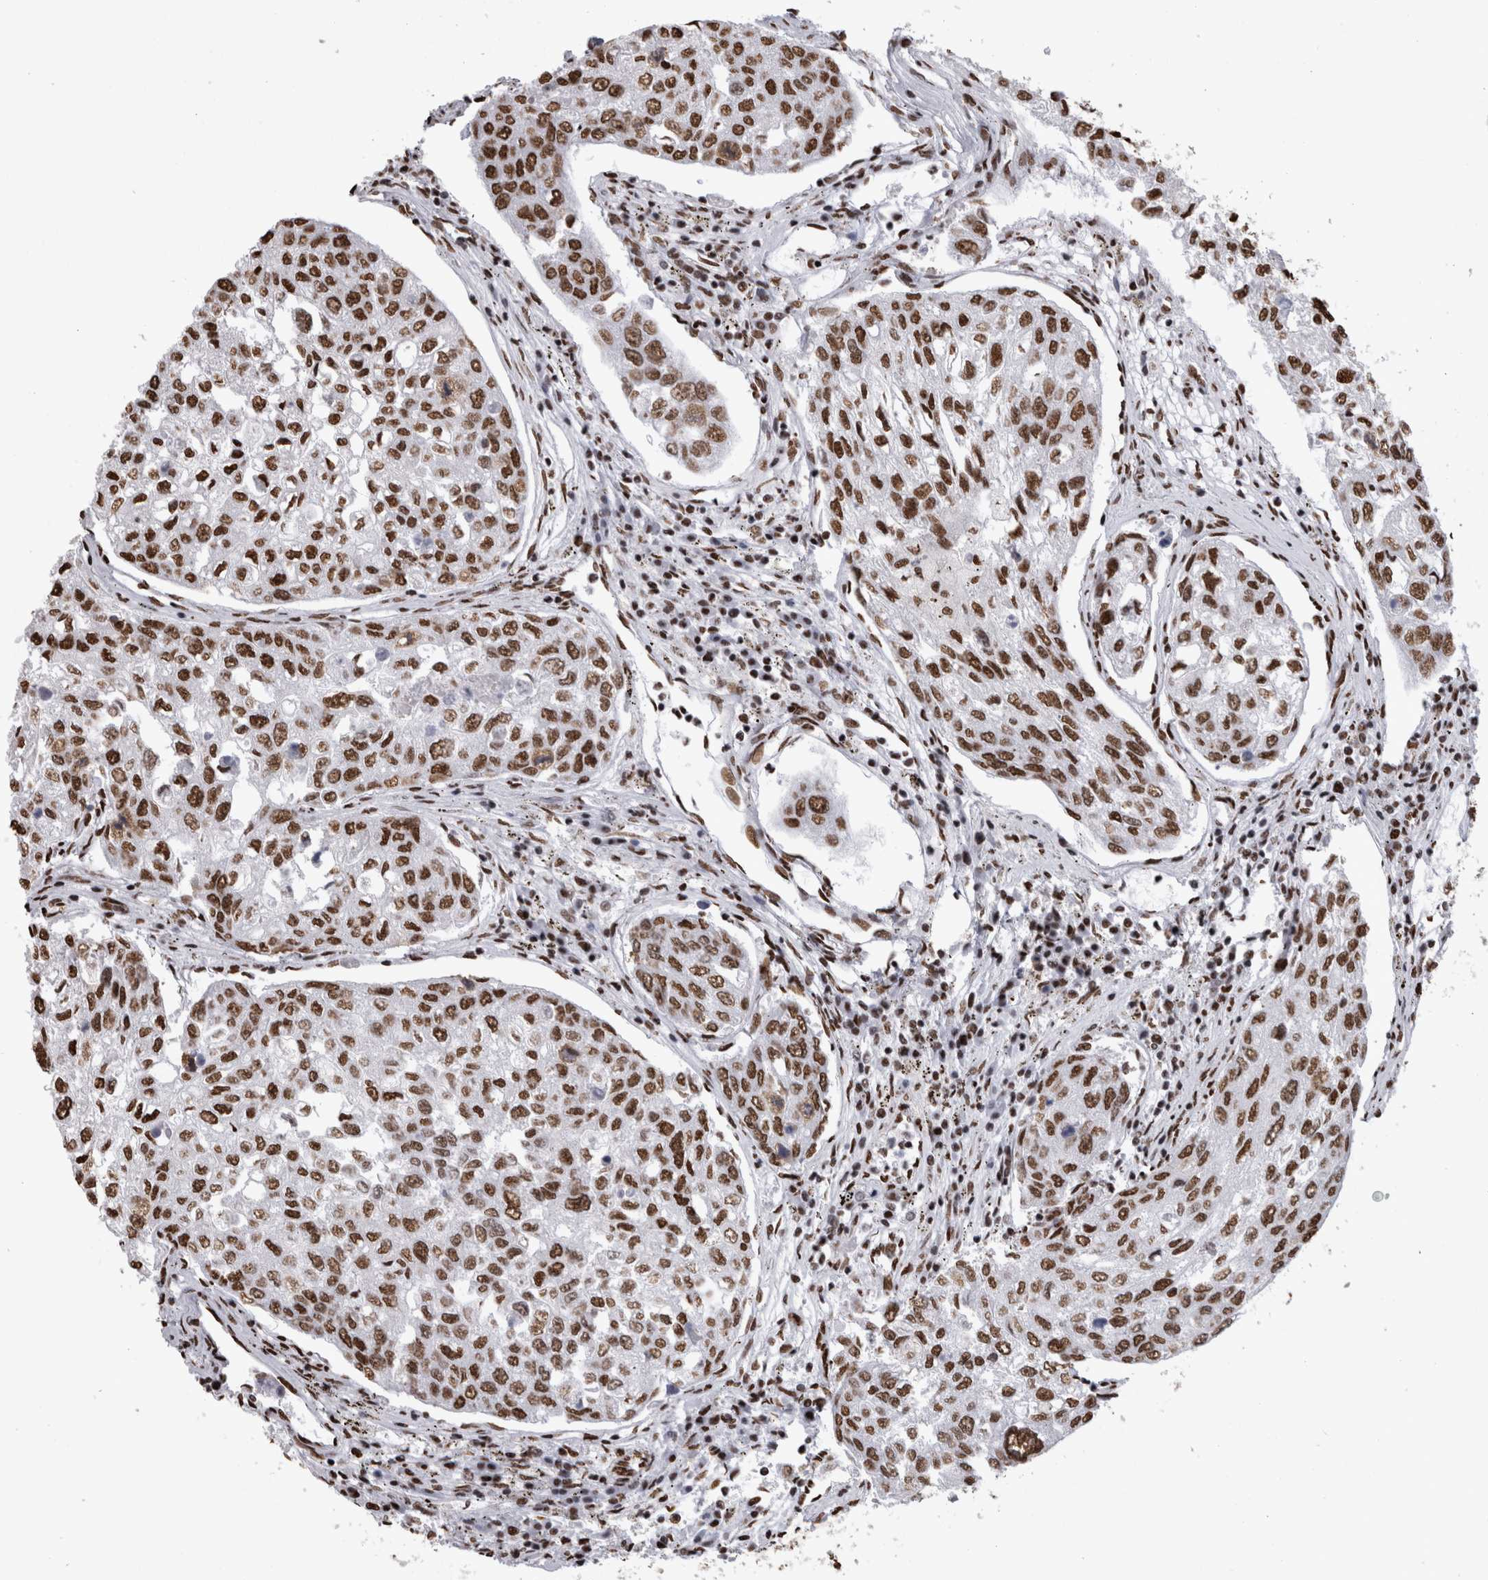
{"staining": {"intensity": "strong", "quantity": ">75%", "location": "nuclear"}, "tissue": "urothelial cancer", "cell_type": "Tumor cells", "image_type": "cancer", "snomed": [{"axis": "morphology", "description": "Urothelial carcinoma, High grade"}, {"axis": "topography", "description": "Lymph node"}, {"axis": "topography", "description": "Urinary bladder"}], "caption": "Immunohistochemistry (IHC) of human urothelial cancer exhibits high levels of strong nuclear positivity in approximately >75% of tumor cells.", "gene": "HNRNPM", "patient": {"sex": "male", "age": 51}}